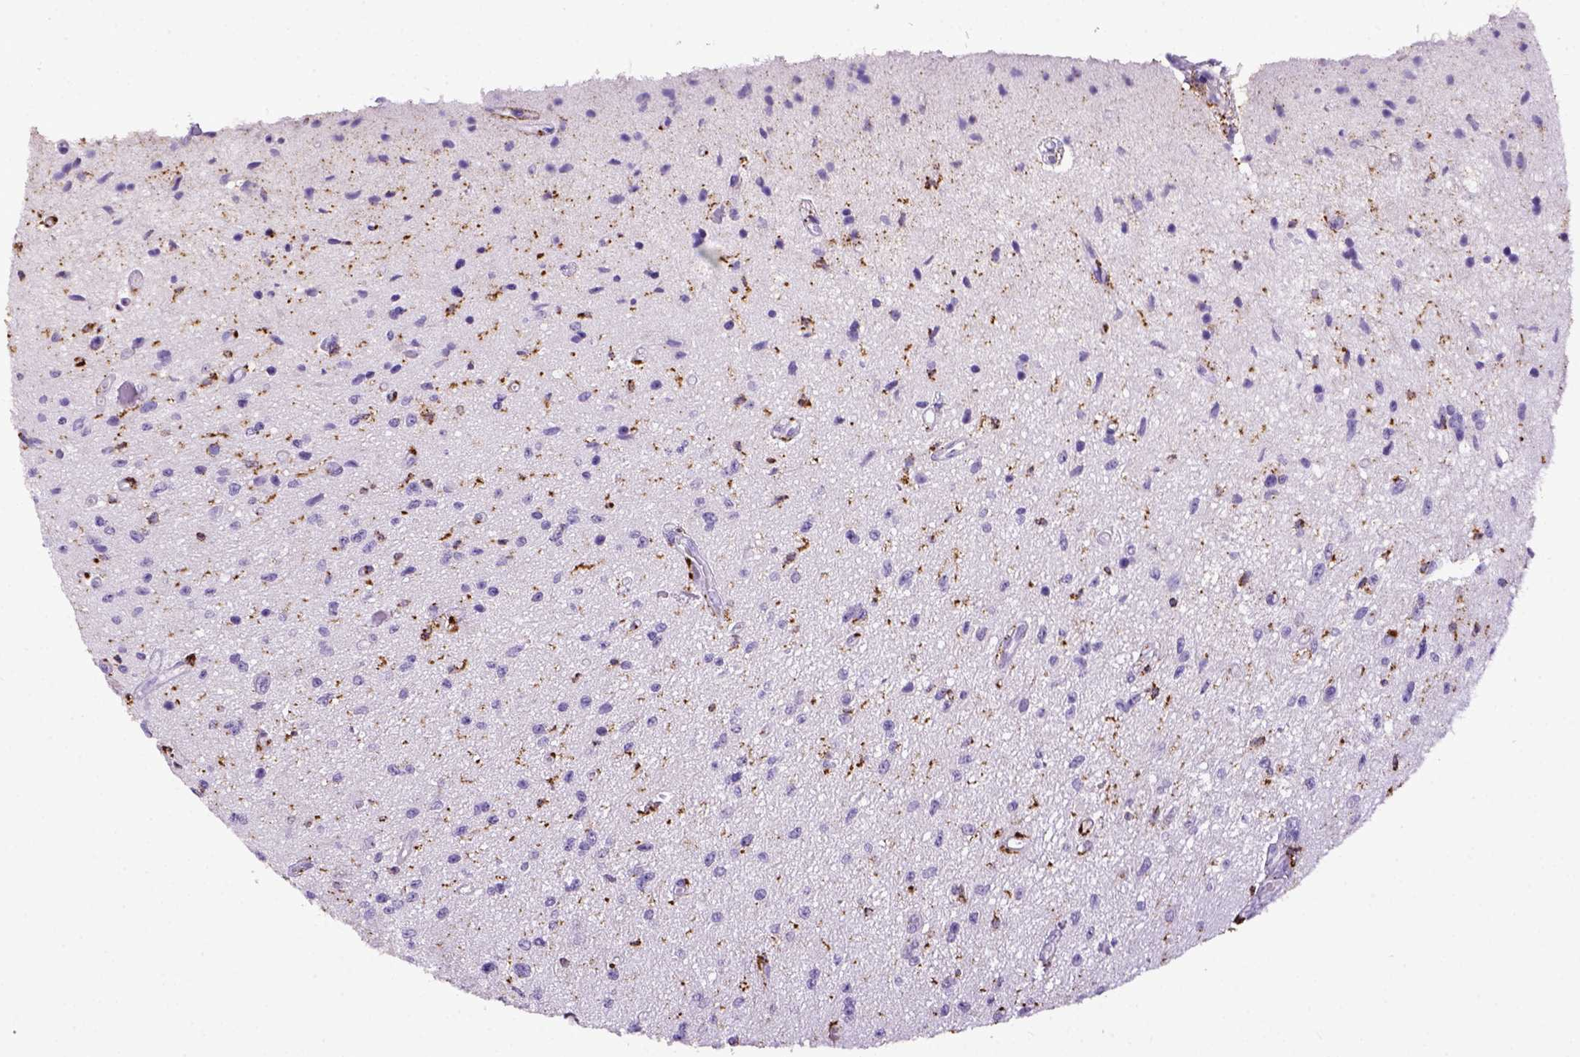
{"staining": {"intensity": "negative", "quantity": "none", "location": "none"}, "tissue": "glioma", "cell_type": "Tumor cells", "image_type": "cancer", "snomed": [{"axis": "morphology", "description": "Glioma, malignant, Low grade"}, {"axis": "topography", "description": "Cerebellum"}], "caption": "This is a micrograph of immunohistochemistry (IHC) staining of glioma, which shows no expression in tumor cells.", "gene": "CD68", "patient": {"sex": "female", "age": 14}}